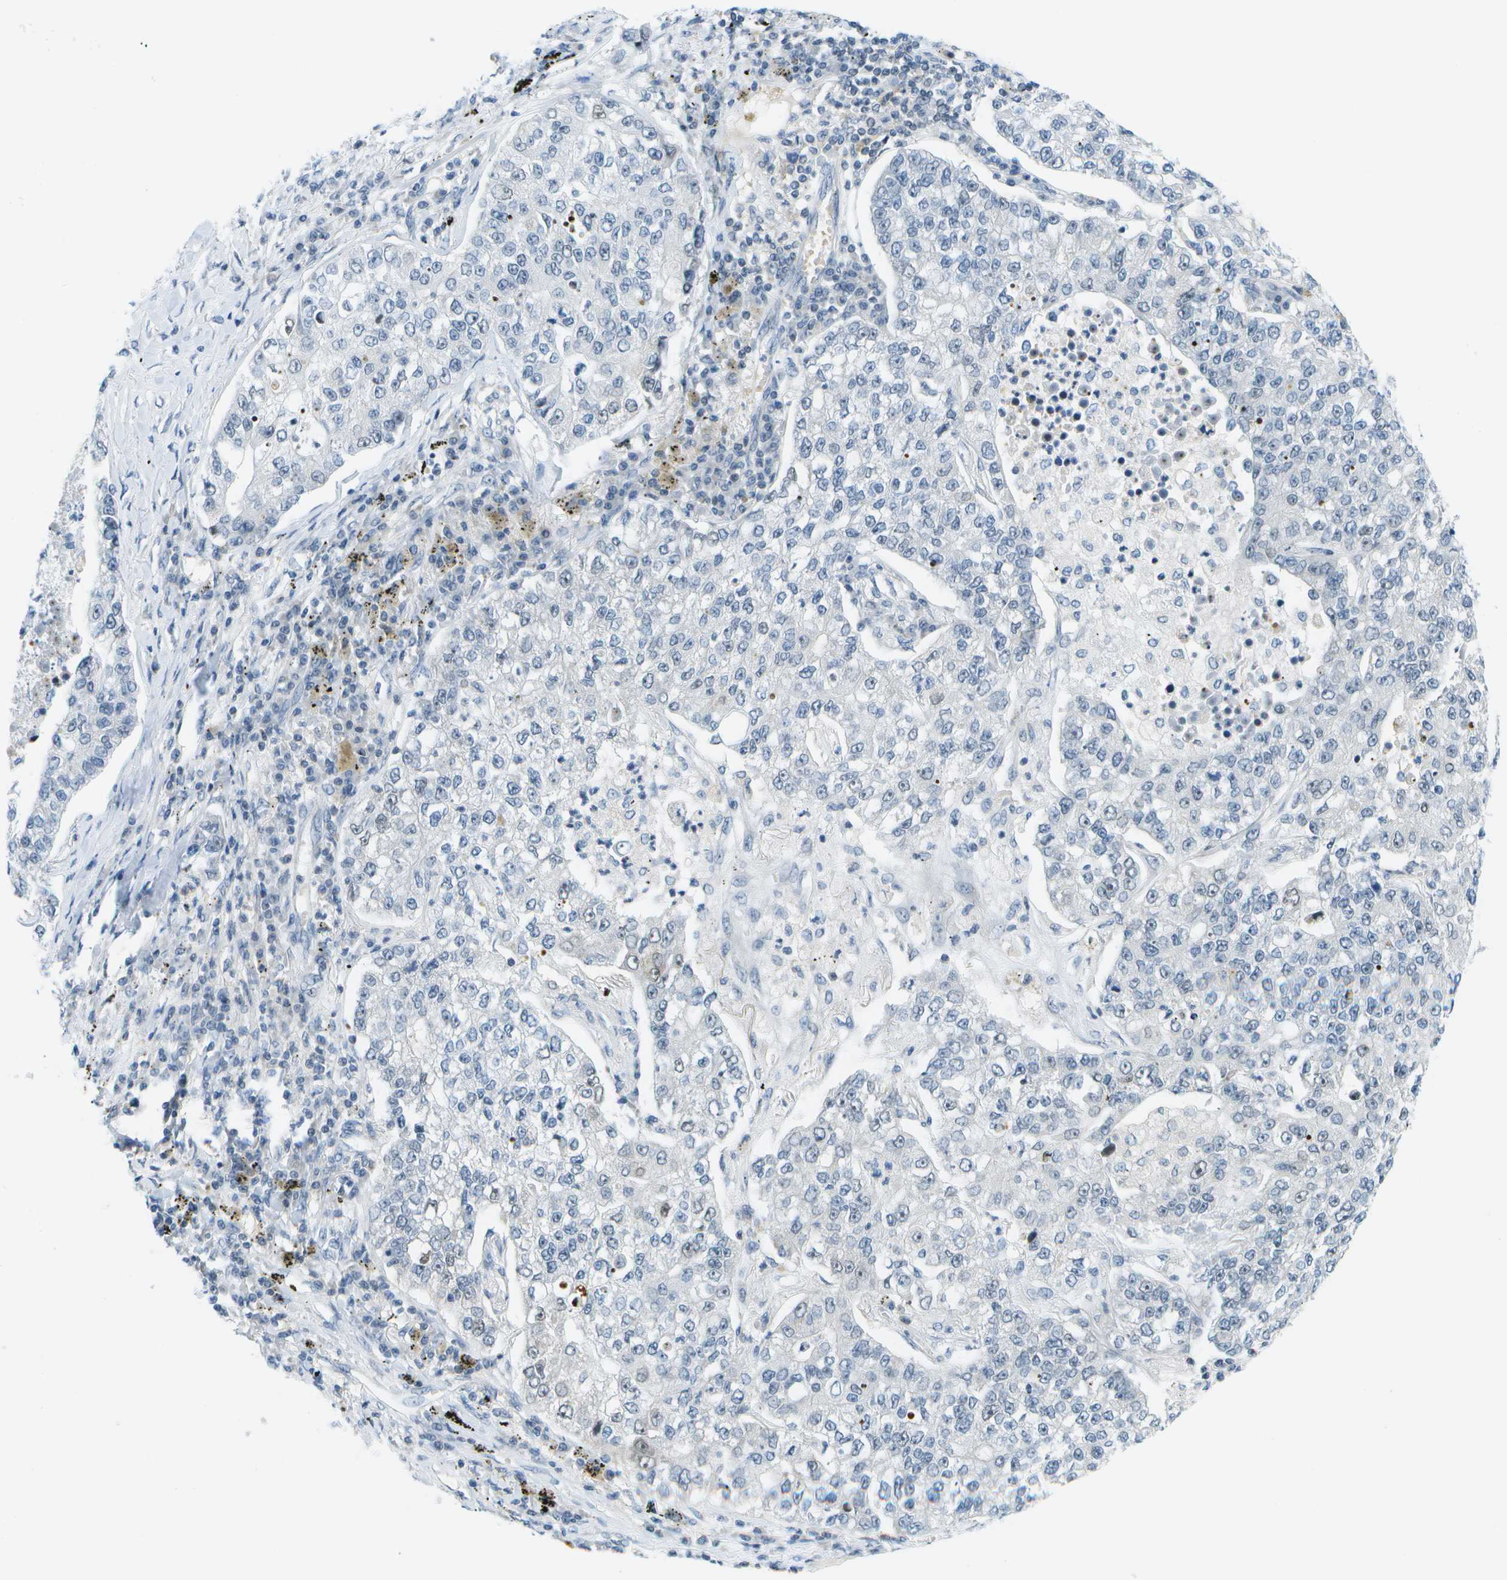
{"staining": {"intensity": "negative", "quantity": "none", "location": "none"}, "tissue": "lung cancer", "cell_type": "Tumor cells", "image_type": "cancer", "snomed": [{"axis": "morphology", "description": "Adenocarcinoma, NOS"}, {"axis": "topography", "description": "Lung"}], "caption": "Protein analysis of lung cancer reveals no significant staining in tumor cells.", "gene": "PITHD1", "patient": {"sex": "male", "age": 49}}